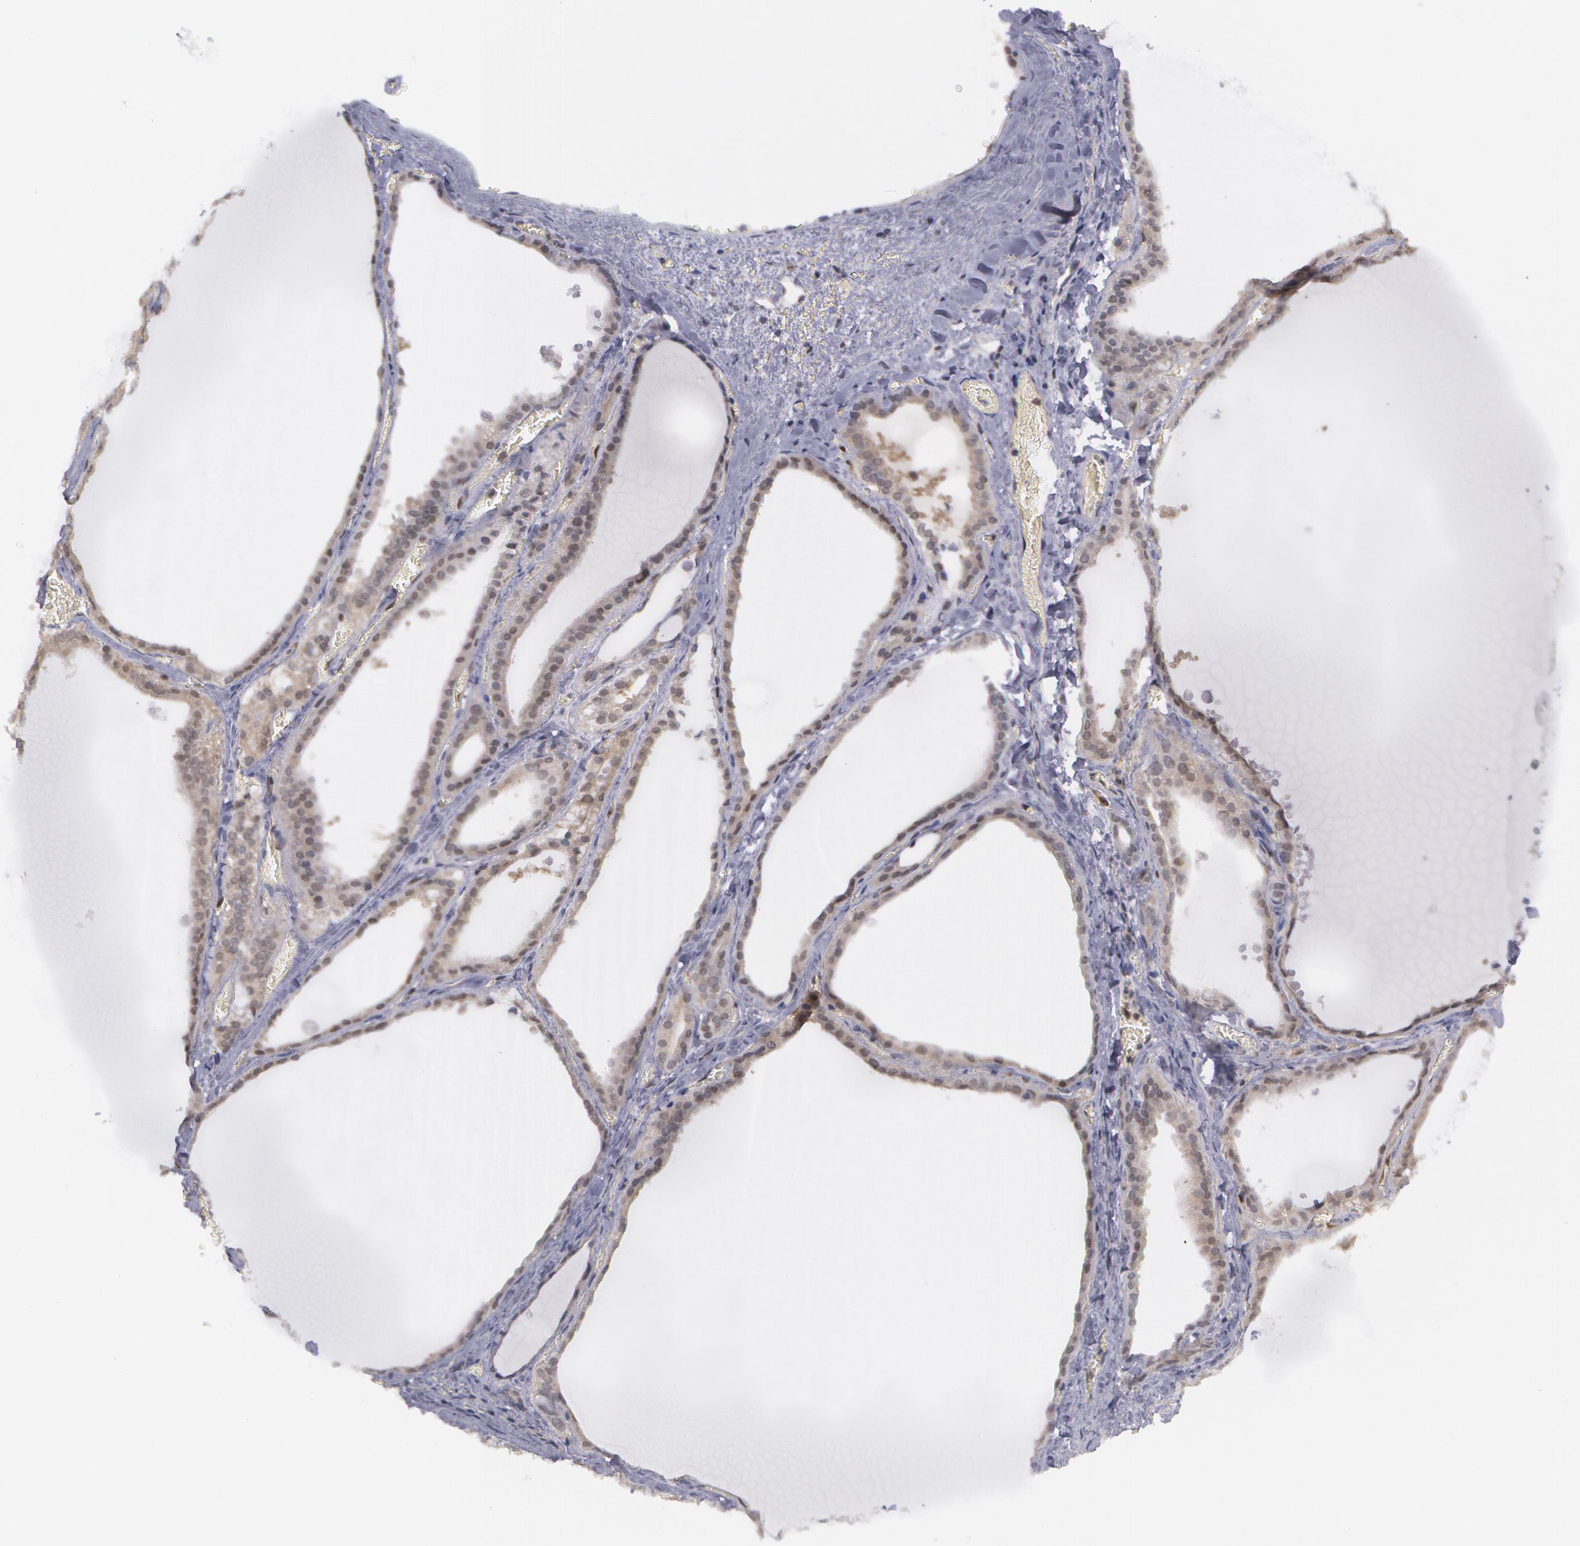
{"staining": {"intensity": "negative", "quantity": "none", "location": "none"}, "tissue": "thyroid gland", "cell_type": "Glandular cells", "image_type": "normal", "snomed": [{"axis": "morphology", "description": "Normal tissue, NOS"}, {"axis": "topography", "description": "Thyroid gland"}], "caption": "DAB (3,3'-diaminobenzidine) immunohistochemical staining of unremarkable human thyroid gland reveals no significant positivity in glandular cells. The staining is performed using DAB (3,3'-diaminobenzidine) brown chromogen with nuclei counter-stained in using hematoxylin.", "gene": "TXNRD1", "patient": {"sex": "female", "age": 55}}